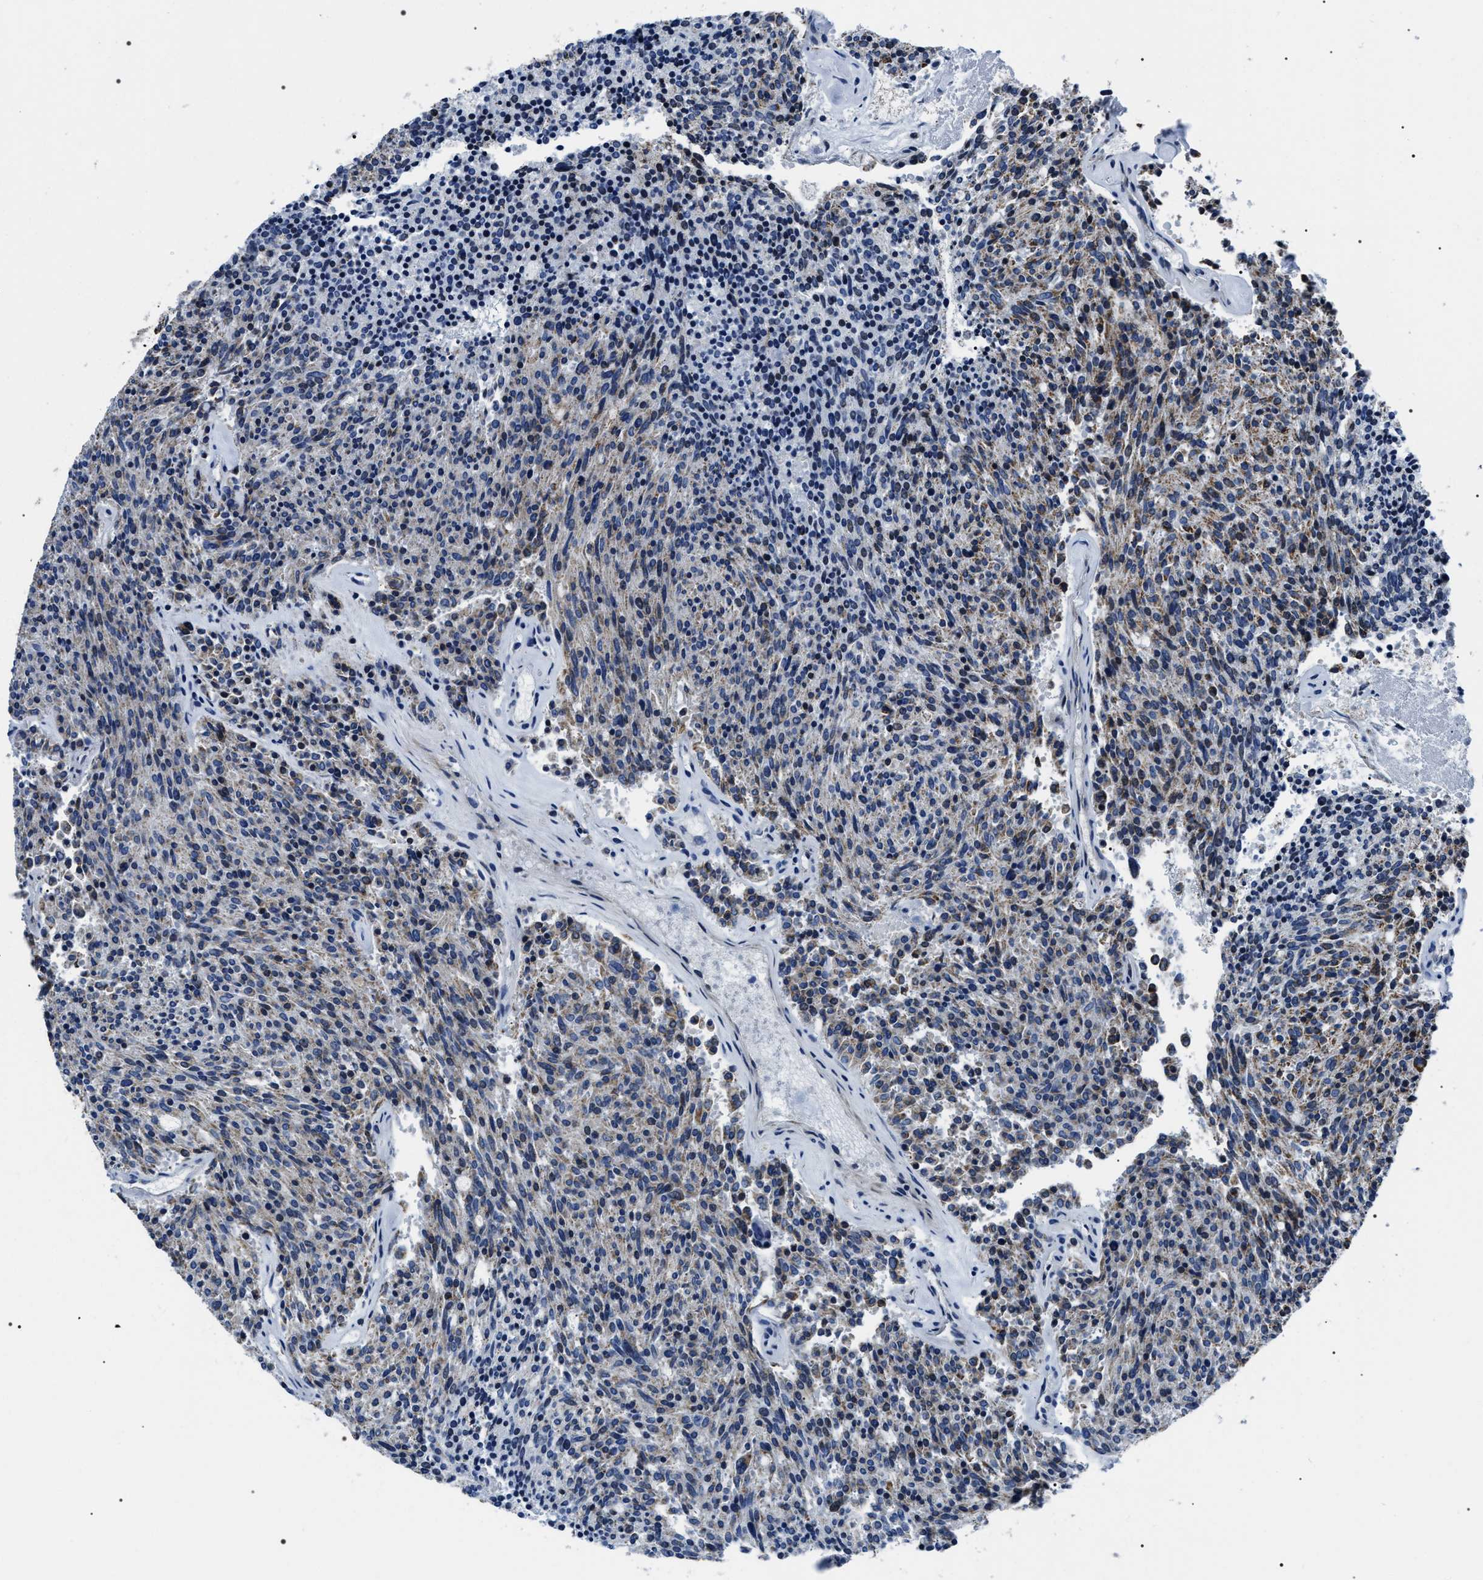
{"staining": {"intensity": "moderate", "quantity": "25%-75%", "location": "cytoplasmic/membranous"}, "tissue": "carcinoid", "cell_type": "Tumor cells", "image_type": "cancer", "snomed": [{"axis": "morphology", "description": "Carcinoid, malignant, NOS"}, {"axis": "topography", "description": "Pancreas"}], "caption": "A brown stain highlights moderate cytoplasmic/membranous positivity of a protein in carcinoid tumor cells.", "gene": "NTMT1", "patient": {"sex": "female", "age": 54}}